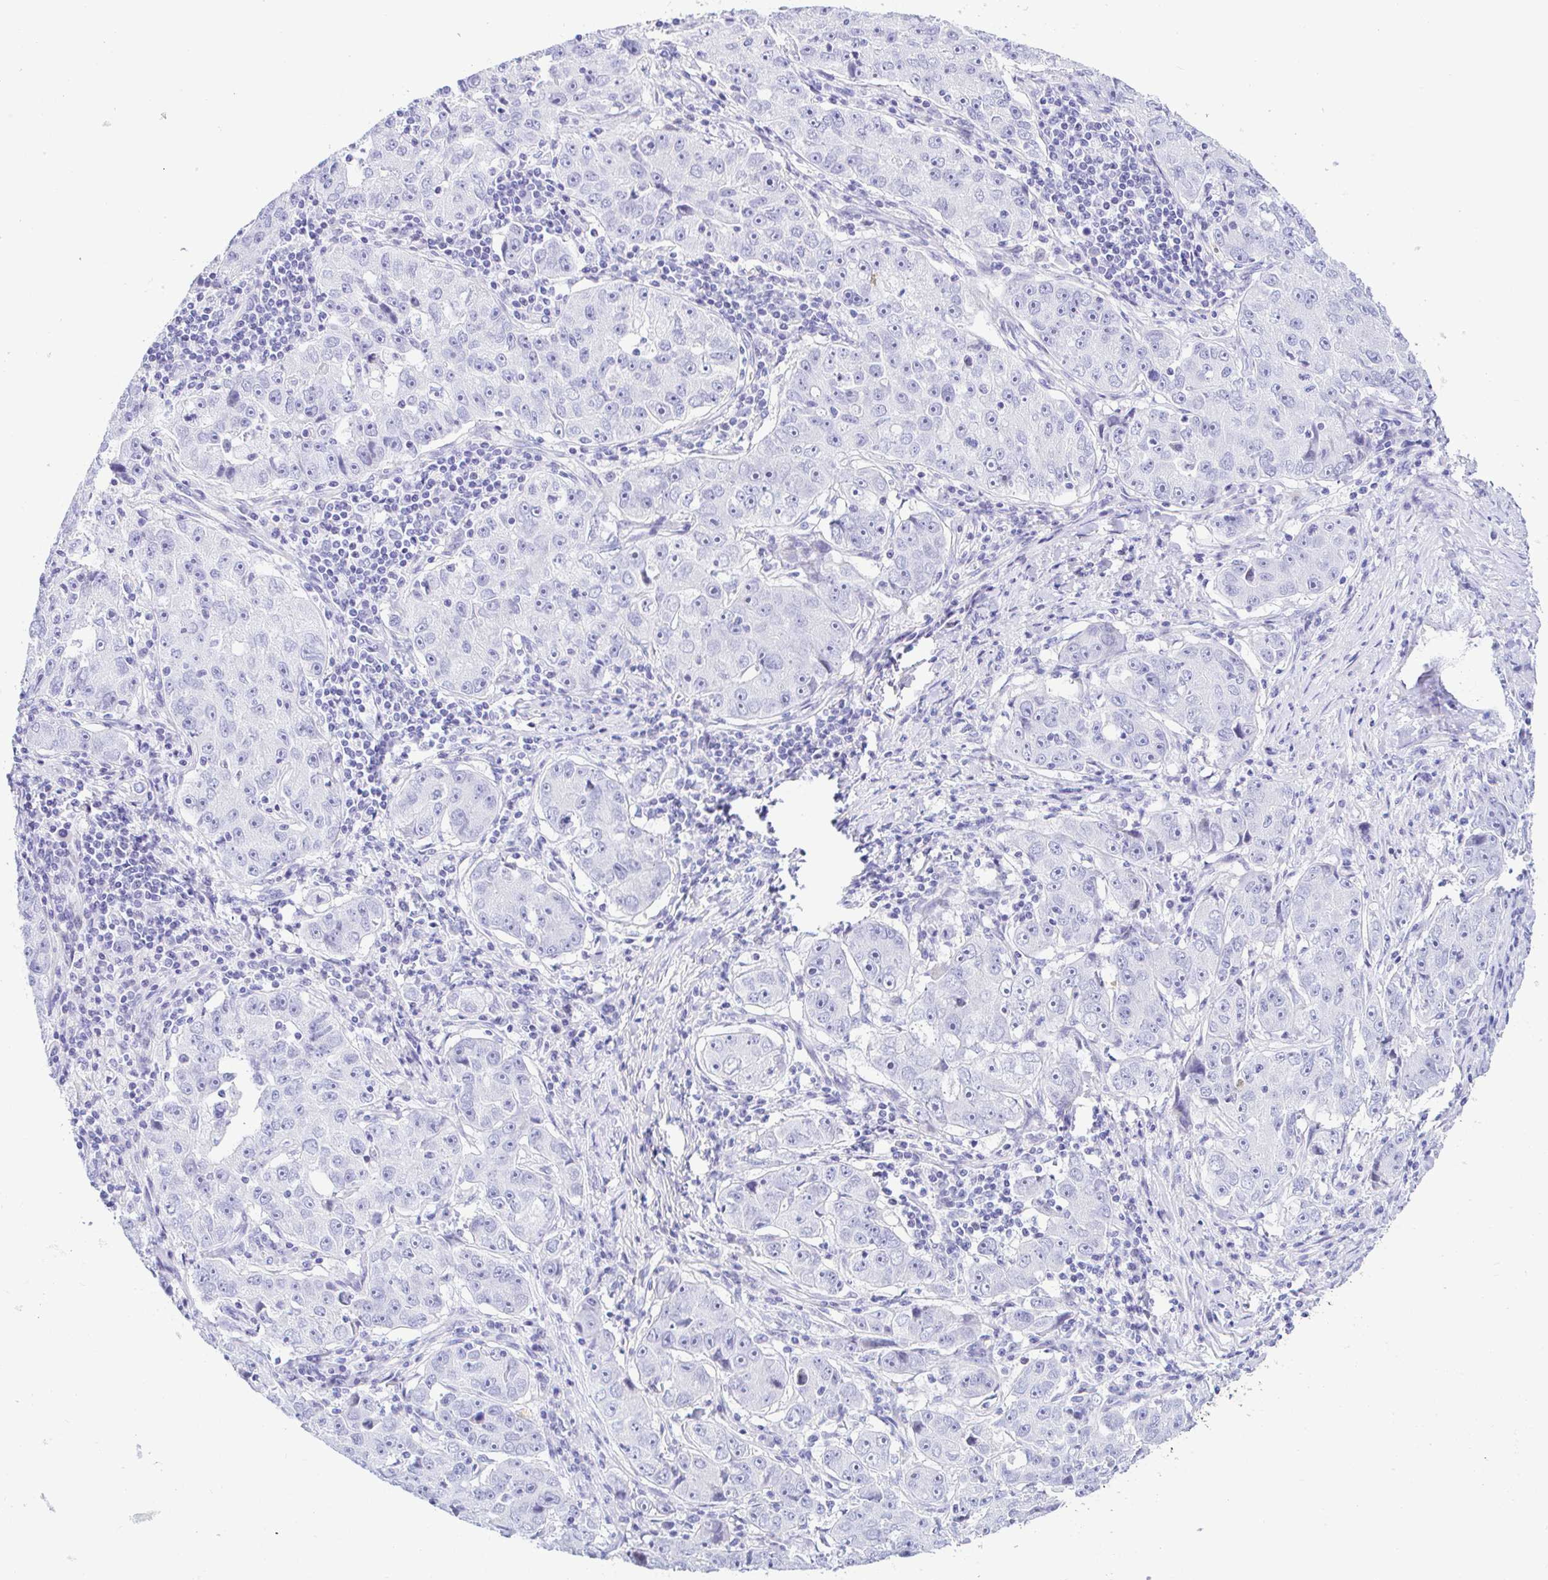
{"staining": {"intensity": "negative", "quantity": "none", "location": "none"}, "tissue": "lung cancer", "cell_type": "Tumor cells", "image_type": "cancer", "snomed": [{"axis": "morphology", "description": "Normal morphology"}, {"axis": "morphology", "description": "Adenocarcinoma, NOS"}, {"axis": "topography", "description": "Lymph node"}, {"axis": "topography", "description": "Lung"}], "caption": "Lung cancer (adenocarcinoma) was stained to show a protein in brown. There is no significant expression in tumor cells.", "gene": "PINLYP", "patient": {"sex": "female", "age": 57}}